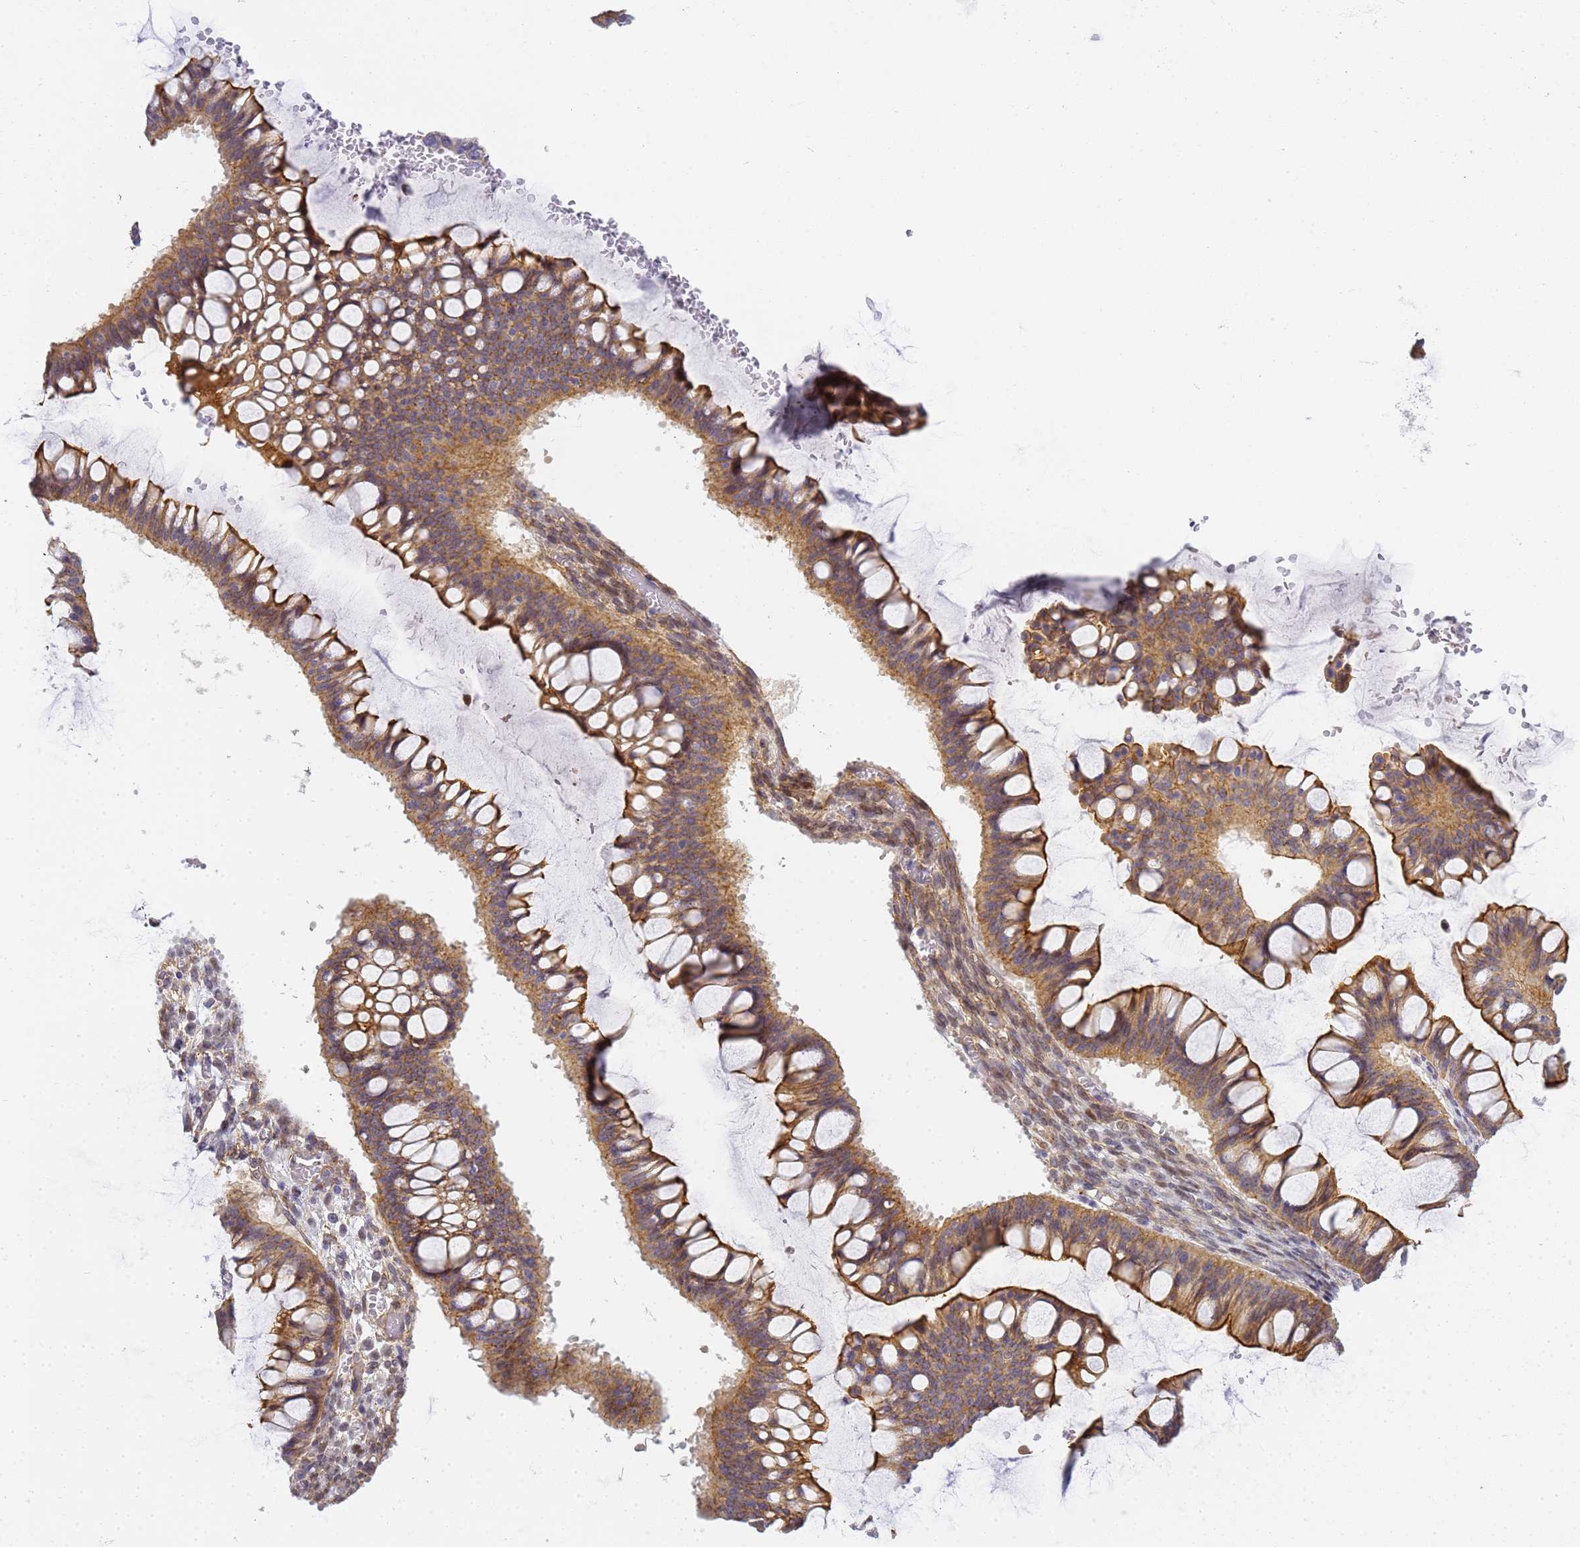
{"staining": {"intensity": "moderate", "quantity": ">75%", "location": "cytoplasmic/membranous"}, "tissue": "ovarian cancer", "cell_type": "Tumor cells", "image_type": "cancer", "snomed": [{"axis": "morphology", "description": "Cystadenocarcinoma, mucinous, NOS"}, {"axis": "topography", "description": "Ovary"}], "caption": "The photomicrograph shows immunohistochemical staining of mucinous cystadenocarcinoma (ovarian). There is moderate cytoplasmic/membranous expression is identified in approximately >75% of tumor cells.", "gene": "GON4L", "patient": {"sex": "female", "age": 73}}